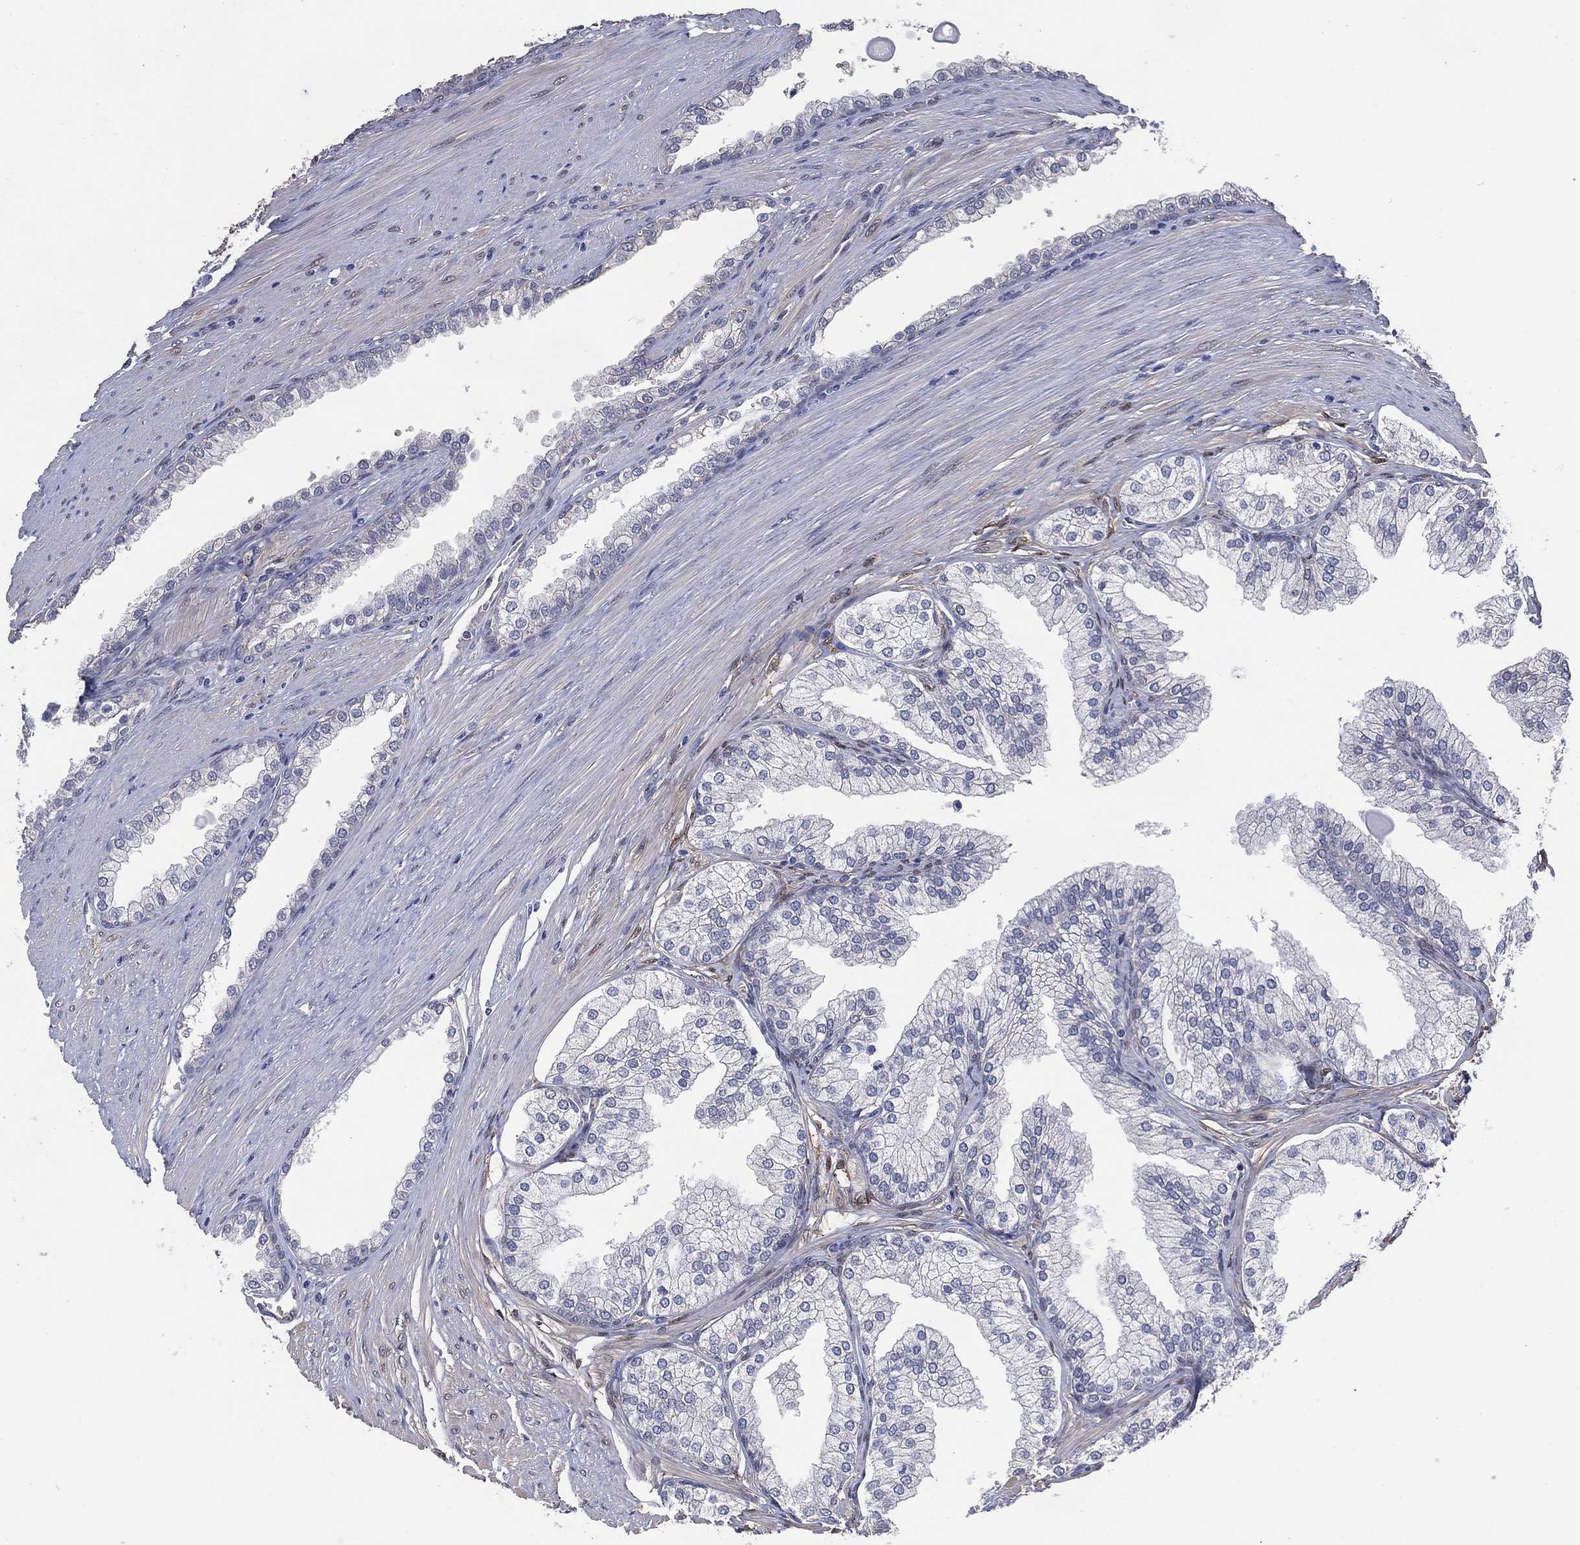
{"staining": {"intensity": "negative", "quantity": "none", "location": "none"}, "tissue": "prostate cancer", "cell_type": "Tumor cells", "image_type": "cancer", "snomed": [{"axis": "morphology", "description": "Adenocarcinoma, NOS"}, {"axis": "topography", "description": "Prostate"}], "caption": "Histopathology image shows no protein staining in tumor cells of prostate cancer (adenocarcinoma) tissue.", "gene": "AK1", "patient": {"sex": "male", "age": 67}}